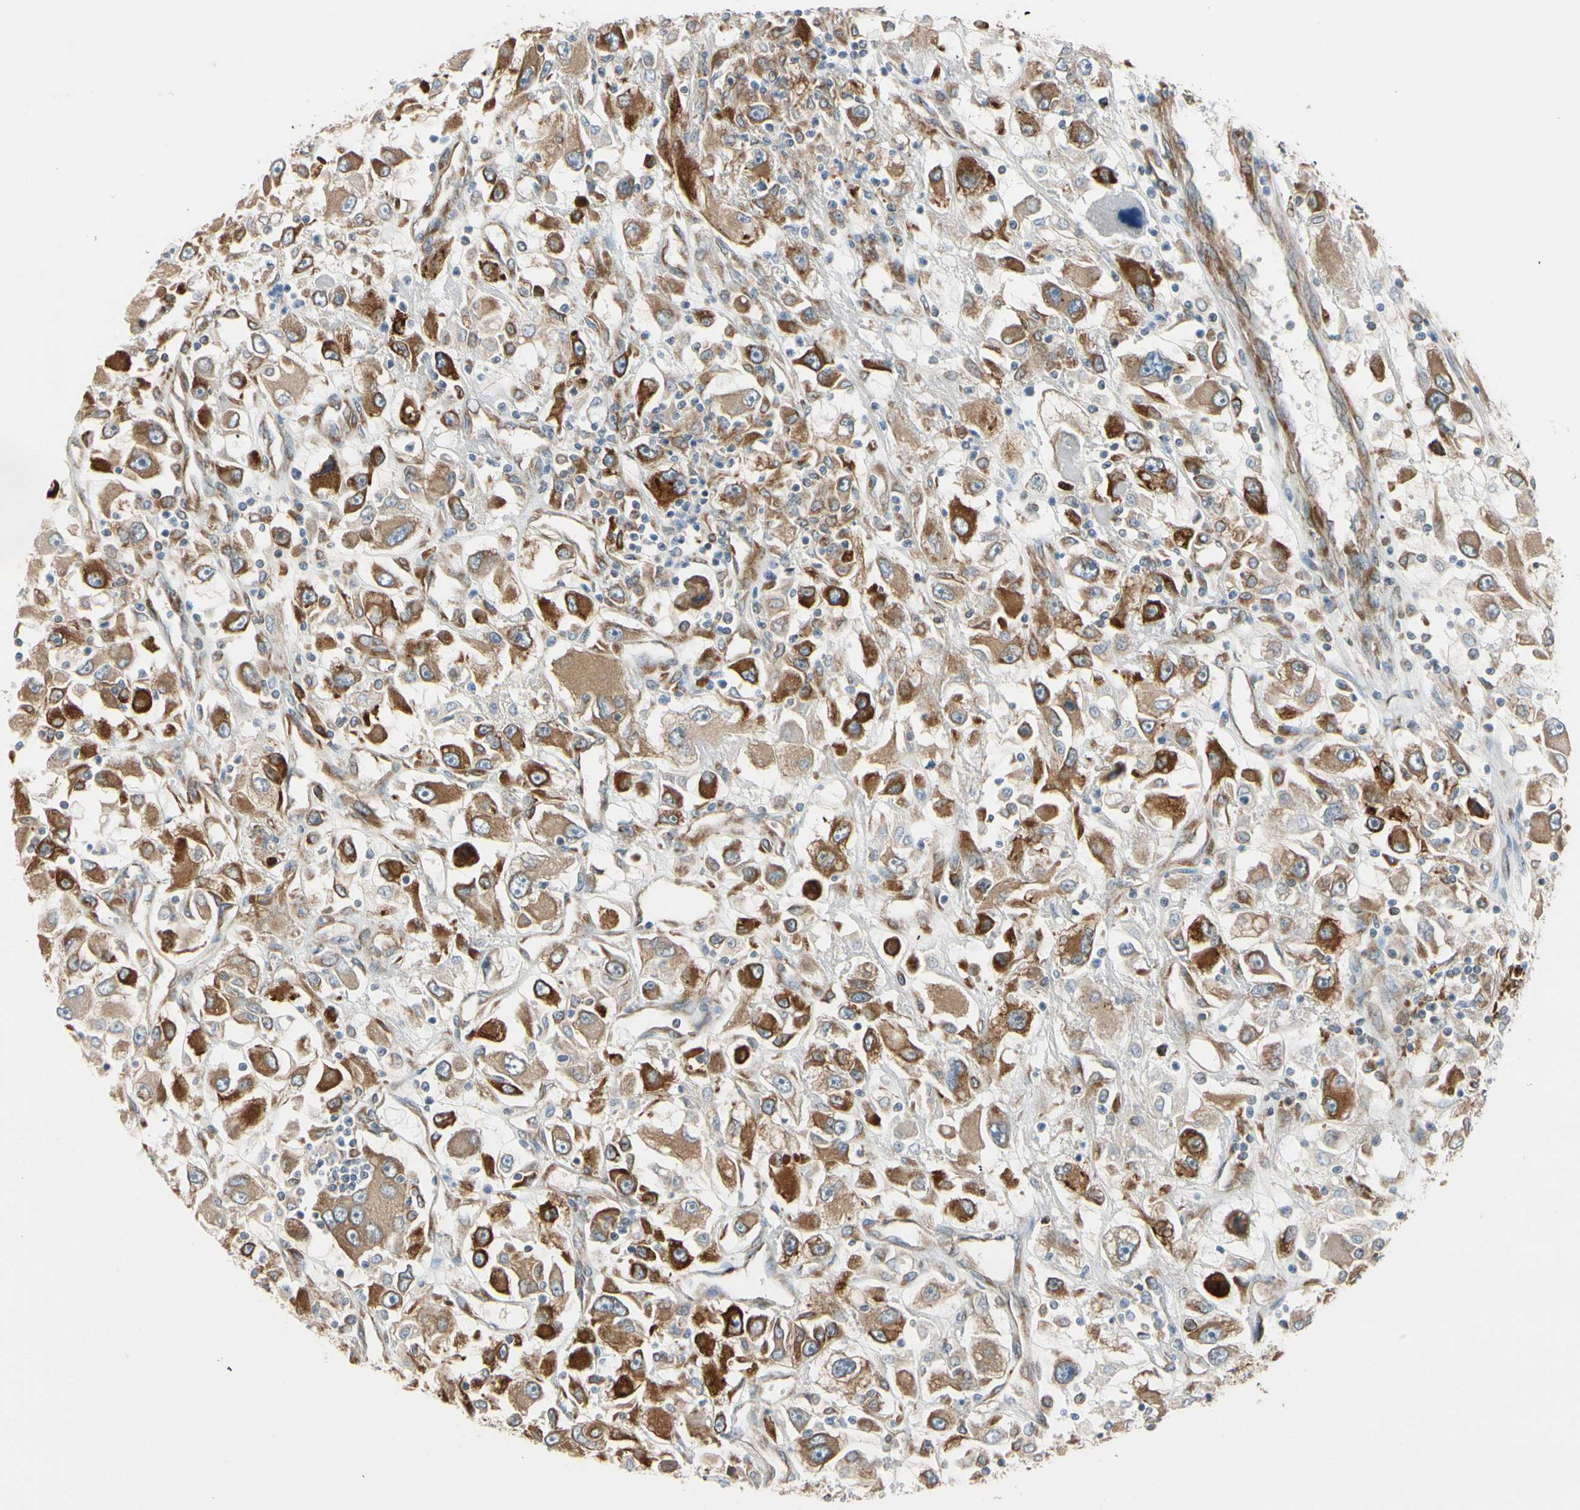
{"staining": {"intensity": "strong", "quantity": ">75%", "location": "cytoplasmic/membranous"}, "tissue": "renal cancer", "cell_type": "Tumor cells", "image_type": "cancer", "snomed": [{"axis": "morphology", "description": "Adenocarcinoma, NOS"}, {"axis": "topography", "description": "Kidney"}], "caption": "Immunohistochemical staining of adenocarcinoma (renal) reveals strong cytoplasmic/membranous protein expression in approximately >75% of tumor cells. (IHC, brightfield microscopy, high magnification).", "gene": "CLCC1", "patient": {"sex": "female", "age": 52}}